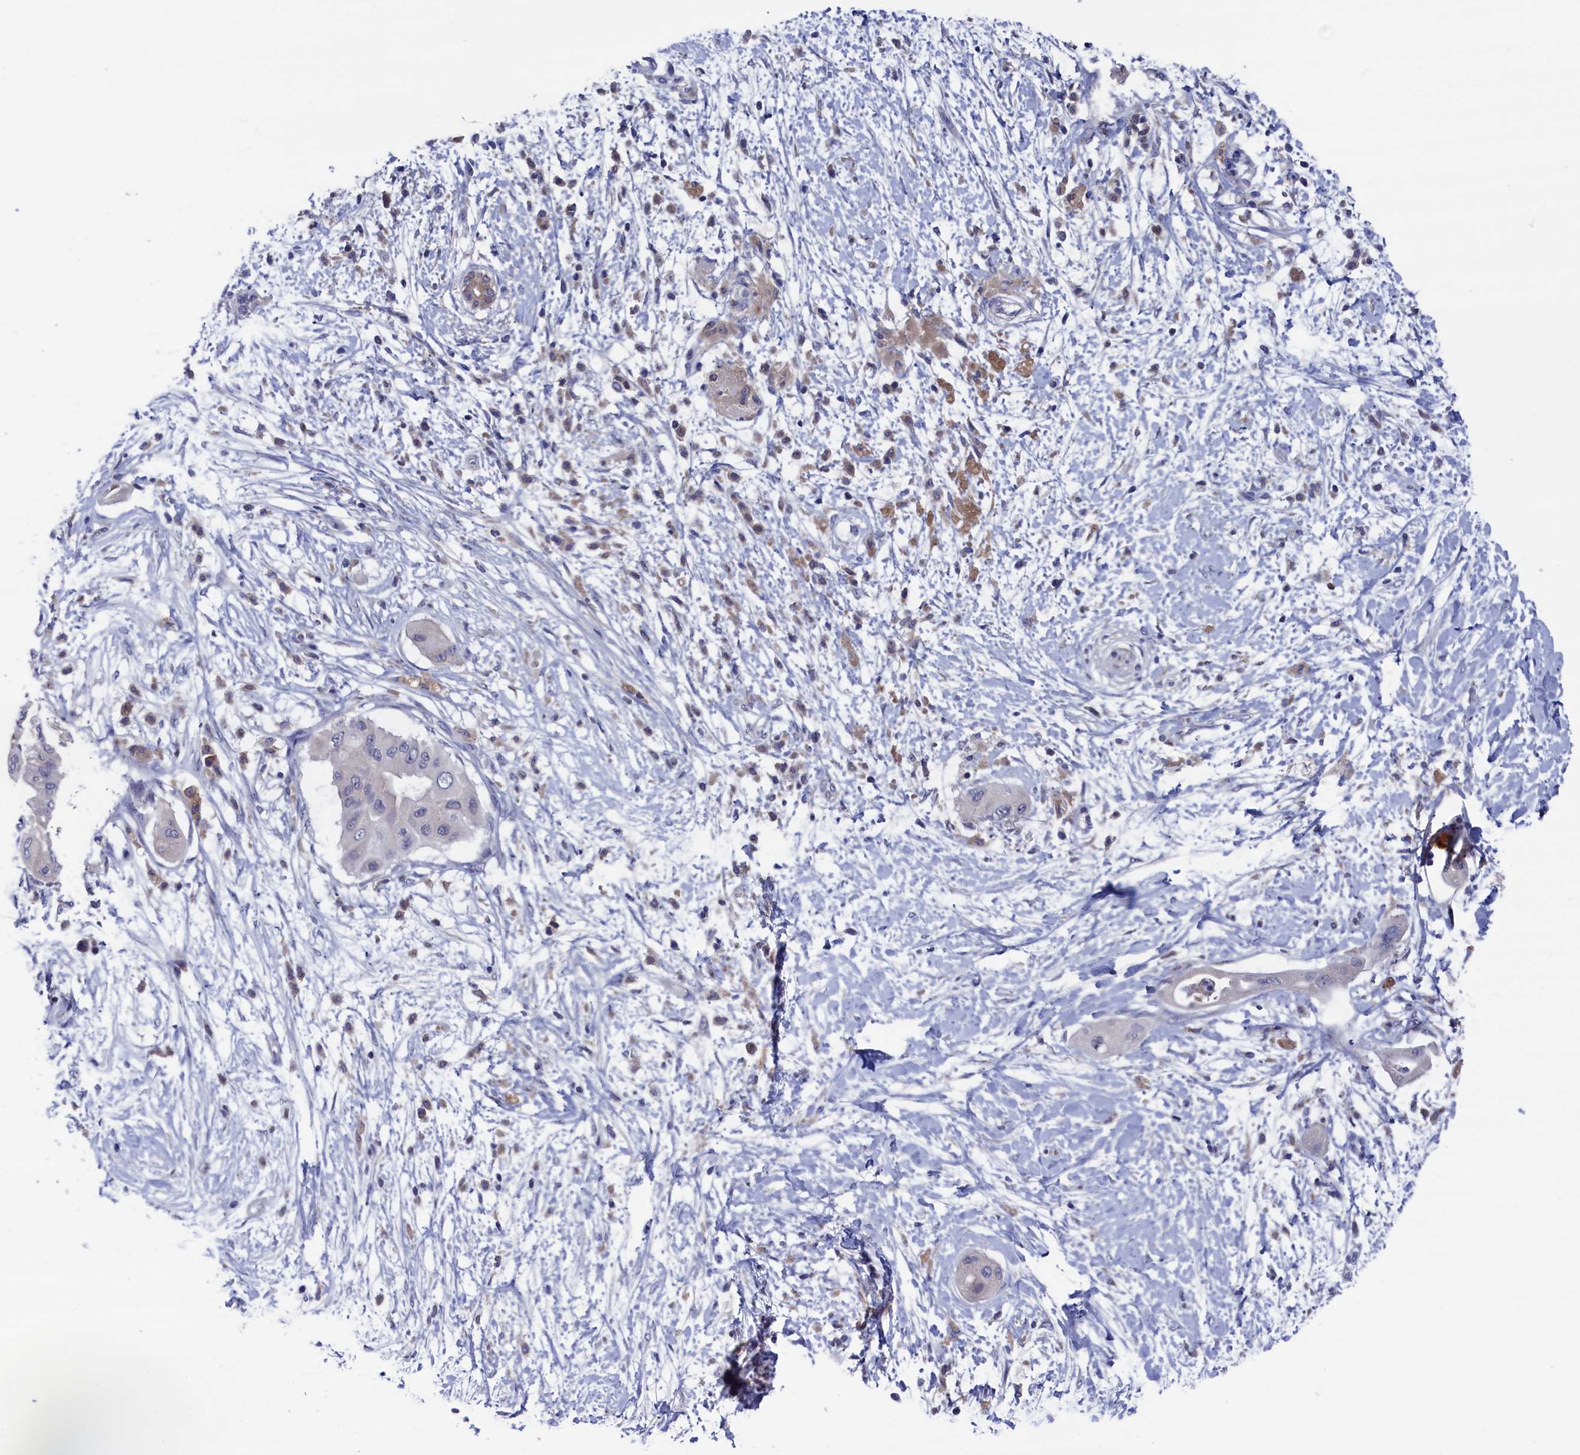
{"staining": {"intensity": "weak", "quantity": "<25%", "location": "cytoplasmic/membranous"}, "tissue": "pancreatic cancer", "cell_type": "Tumor cells", "image_type": "cancer", "snomed": [{"axis": "morphology", "description": "Adenocarcinoma, NOS"}, {"axis": "topography", "description": "Pancreas"}], "caption": "The histopathology image reveals no staining of tumor cells in pancreatic cancer.", "gene": "SPATA13", "patient": {"sex": "male", "age": 68}}